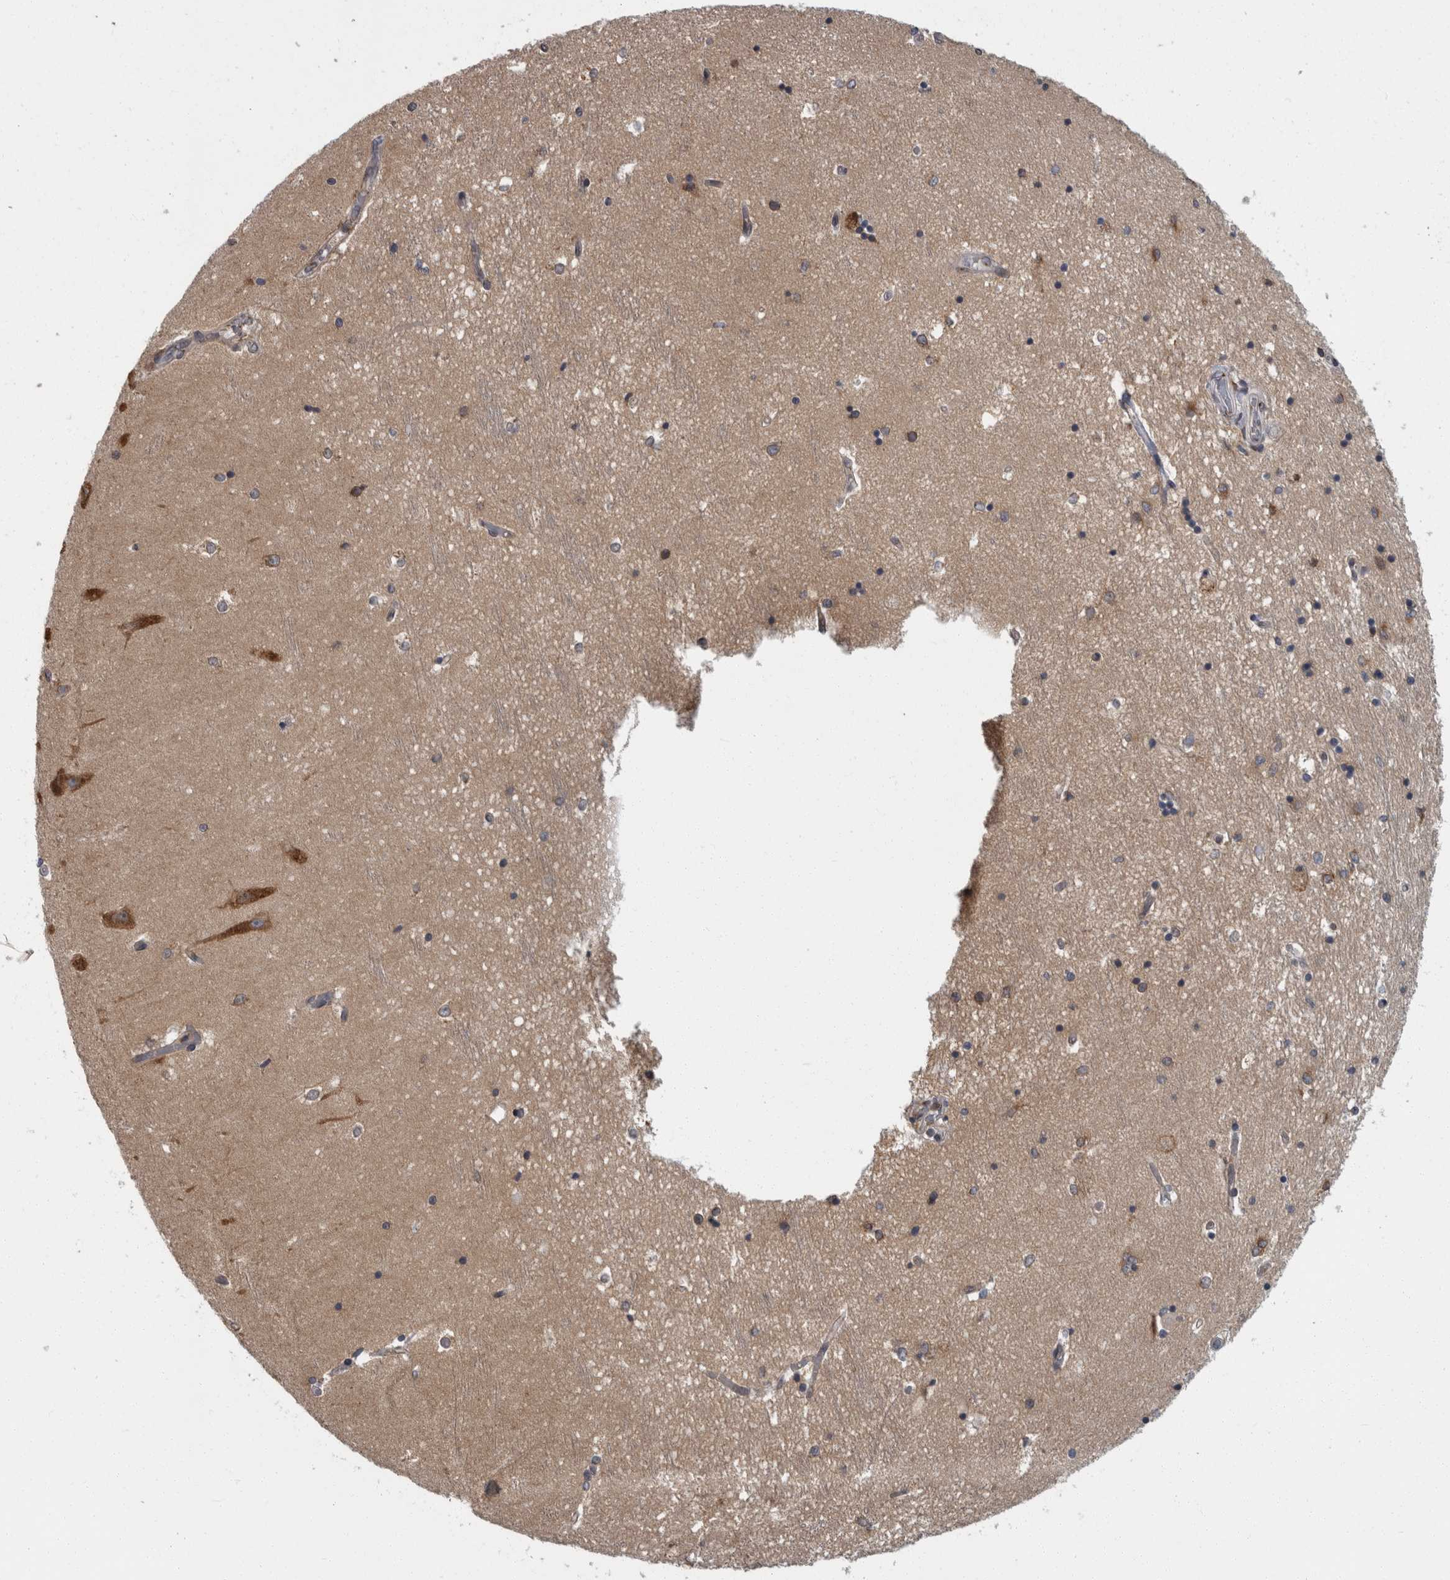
{"staining": {"intensity": "moderate", "quantity": "<25%", "location": "cytoplasmic/membranous"}, "tissue": "hippocampus", "cell_type": "Glial cells", "image_type": "normal", "snomed": [{"axis": "morphology", "description": "Normal tissue, NOS"}, {"axis": "topography", "description": "Hippocampus"}], "caption": "DAB (3,3'-diaminobenzidine) immunohistochemical staining of unremarkable human hippocampus displays moderate cytoplasmic/membranous protein staining in about <25% of glial cells. The staining is performed using DAB brown chromogen to label protein expression. The nuclei are counter-stained blue using hematoxylin.", "gene": "LMAN2L", "patient": {"sex": "male", "age": 45}}